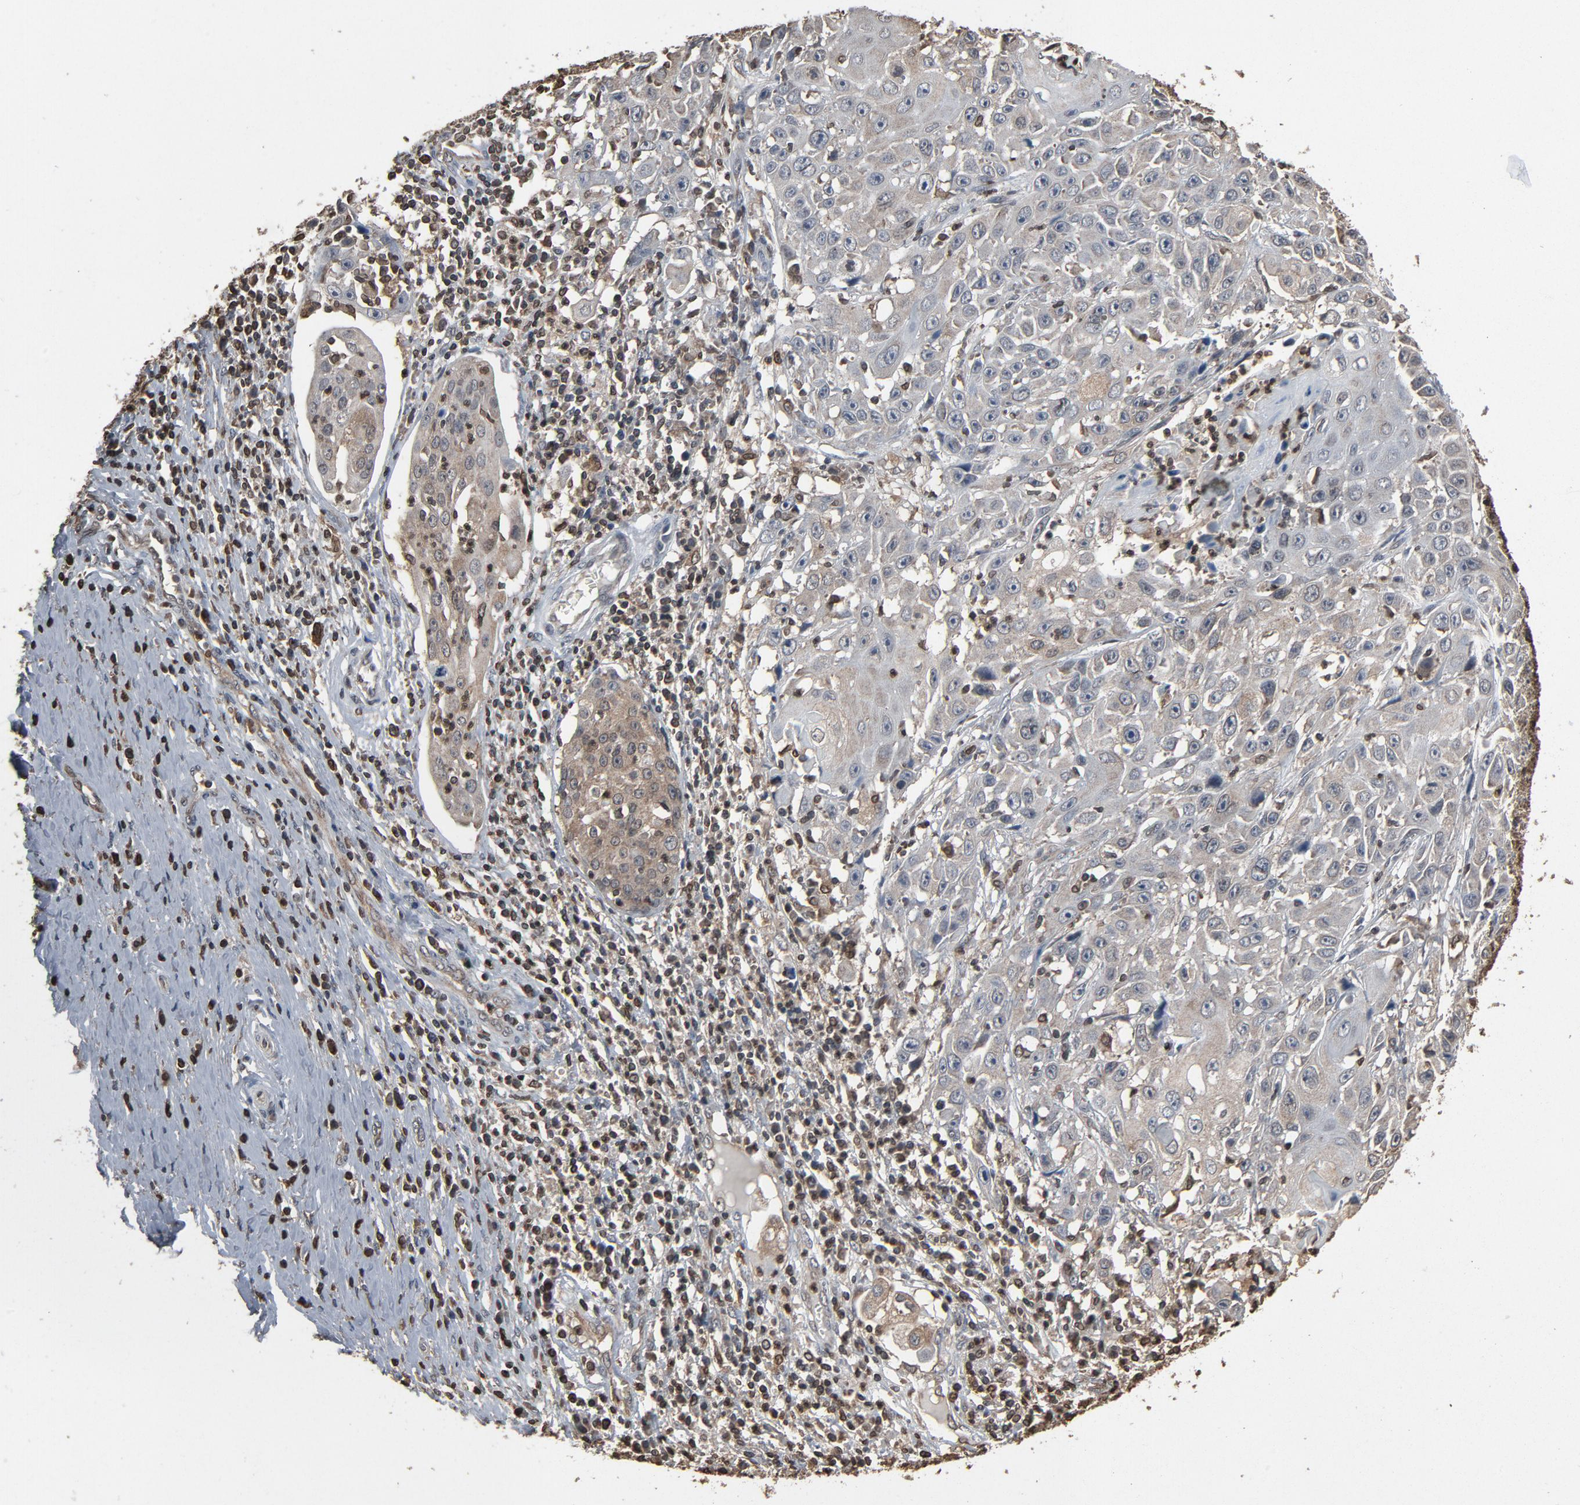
{"staining": {"intensity": "negative", "quantity": "none", "location": "none"}, "tissue": "cervical cancer", "cell_type": "Tumor cells", "image_type": "cancer", "snomed": [{"axis": "morphology", "description": "Squamous cell carcinoma, NOS"}, {"axis": "topography", "description": "Cervix"}], "caption": "Immunohistochemistry image of squamous cell carcinoma (cervical) stained for a protein (brown), which reveals no positivity in tumor cells.", "gene": "UBE2D1", "patient": {"sex": "female", "age": 39}}